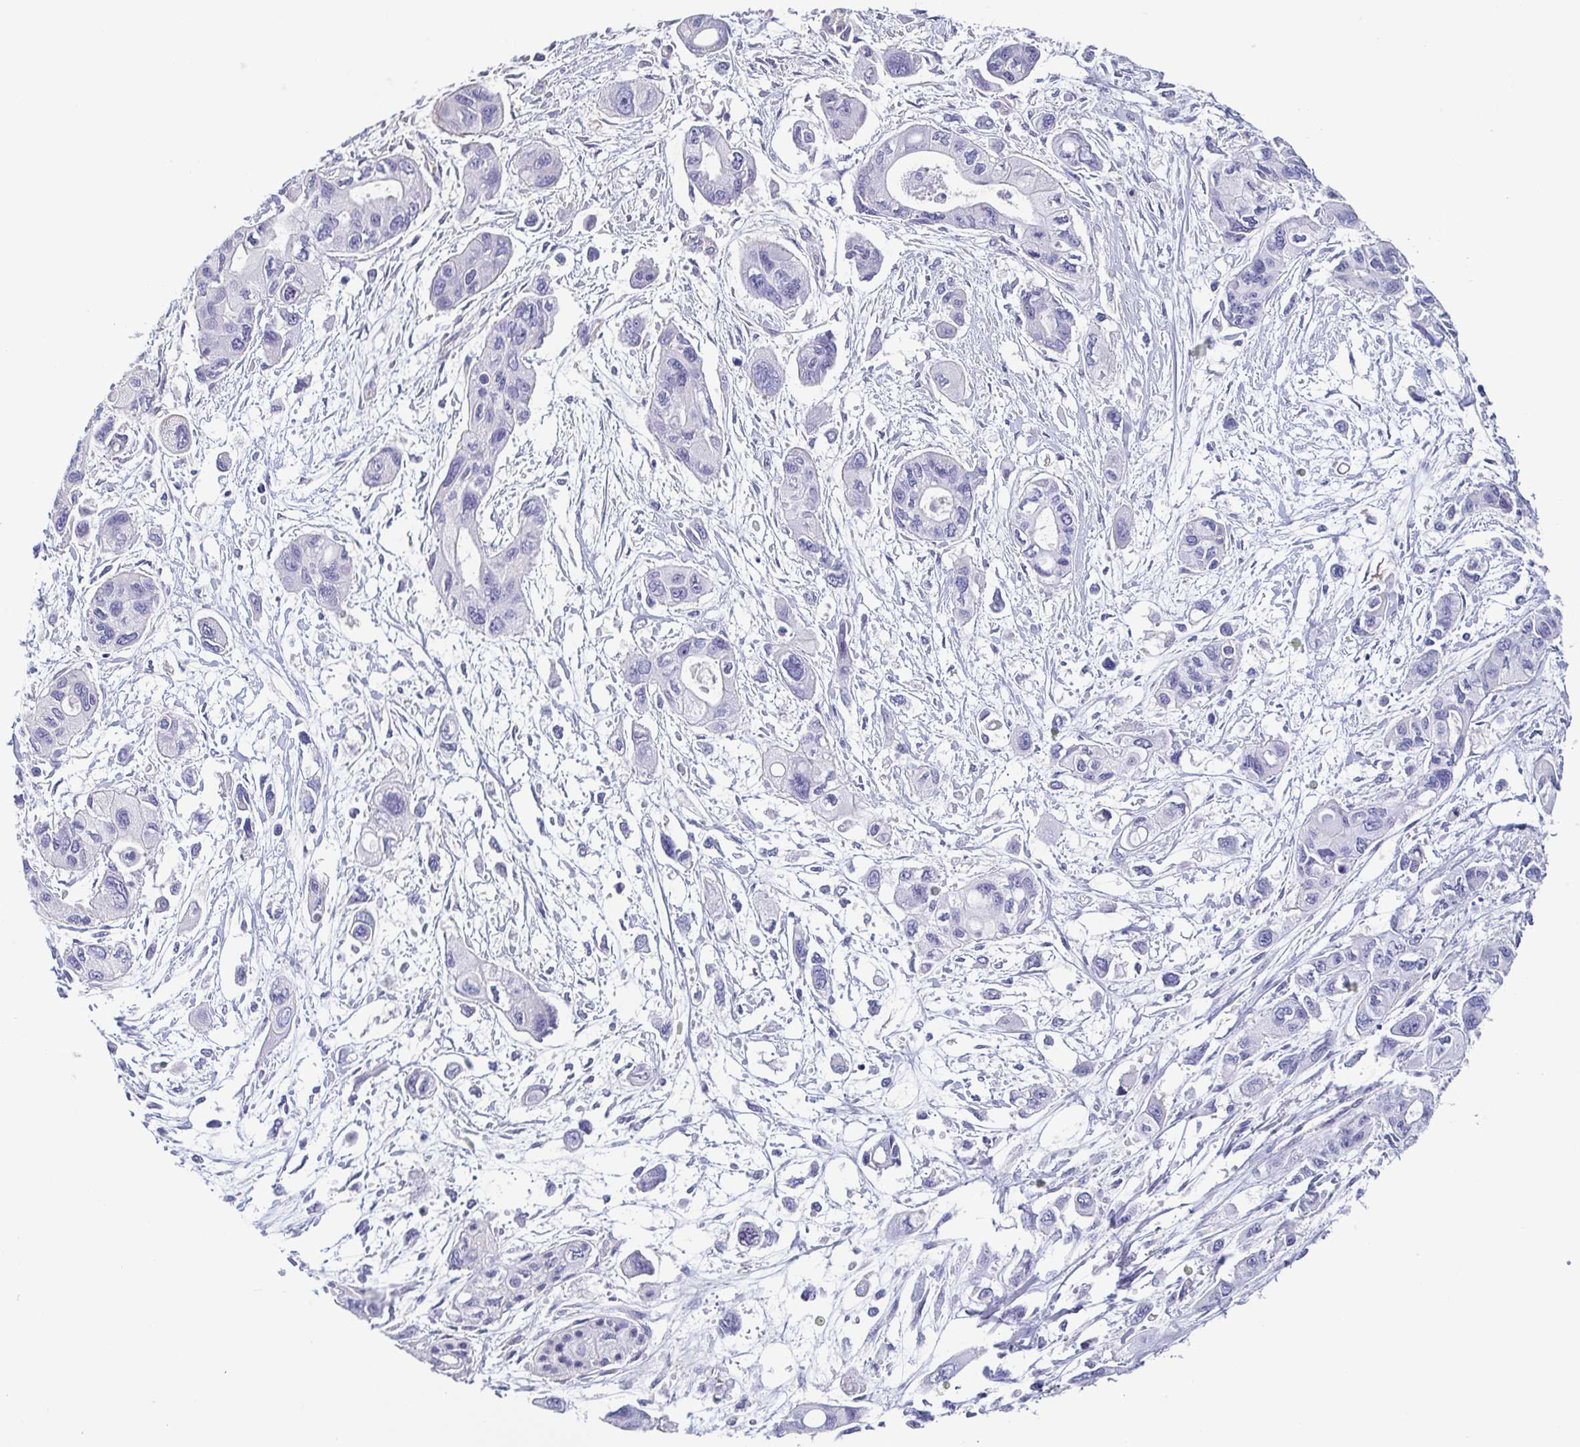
{"staining": {"intensity": "negative", "quantity": "none", "location": "none"}, "tissue": "pancreatic cancer", "cell_type": "Tumor cells", "image_type": "cancer", "snomed": [{"axis": "morphology", "description": "Adenocarcinoma, NOS"}, {"axis": "topography", "description": "Pancreas"}], "caption": "High magnification brightfield microscopy of pancreatic cancer stained with DAB (brown) and counterstained with hematoxylin (blue): tumor cells show no significant staining. Nuclei are stained in blue.", "gene": "PRR4", "patient": {"sex": "female", "age": 47}}